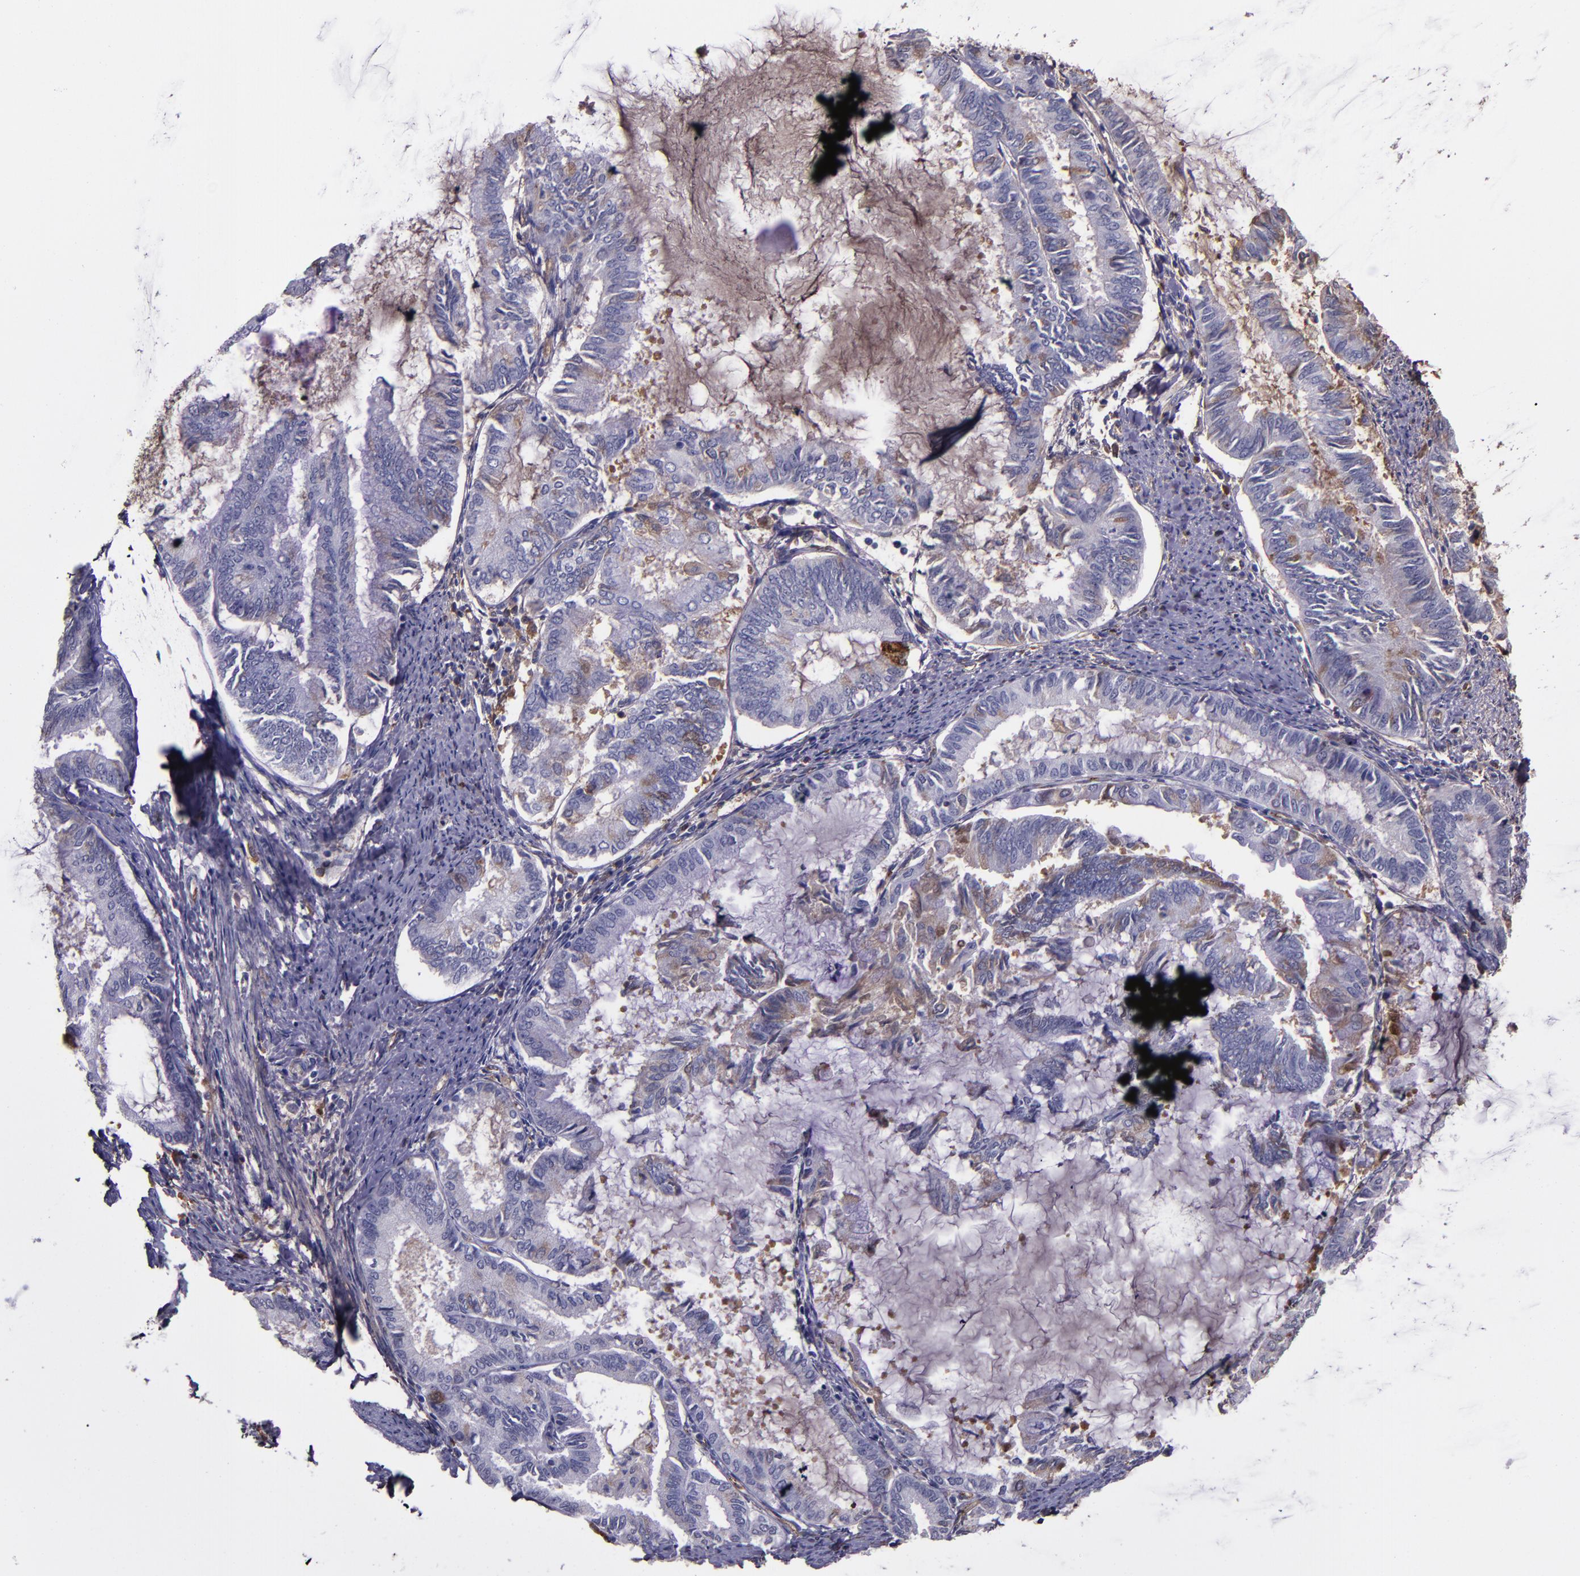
{"staining": {"intensity": "moderate", "quantity": "<25%", "location": "cytoplasmic/membranous"}, "tissue": "endometrial cancer", "cell_type": "Tumor cells", "image_type": "cancer", "snomed": [{"axis": "morphology", "description": "Adenocarcinoma, NOS"}, {"axis": "topography", "description": "Endometrium"}], "caption": "A histopathology image of adenocarcinoma (endometrial) stained for a protein demonstrates moderate cytoplasmic/membranous brown staining in tumor cells.", "gene": "A2M", "patient": {"sex": "female", "age": 86}}